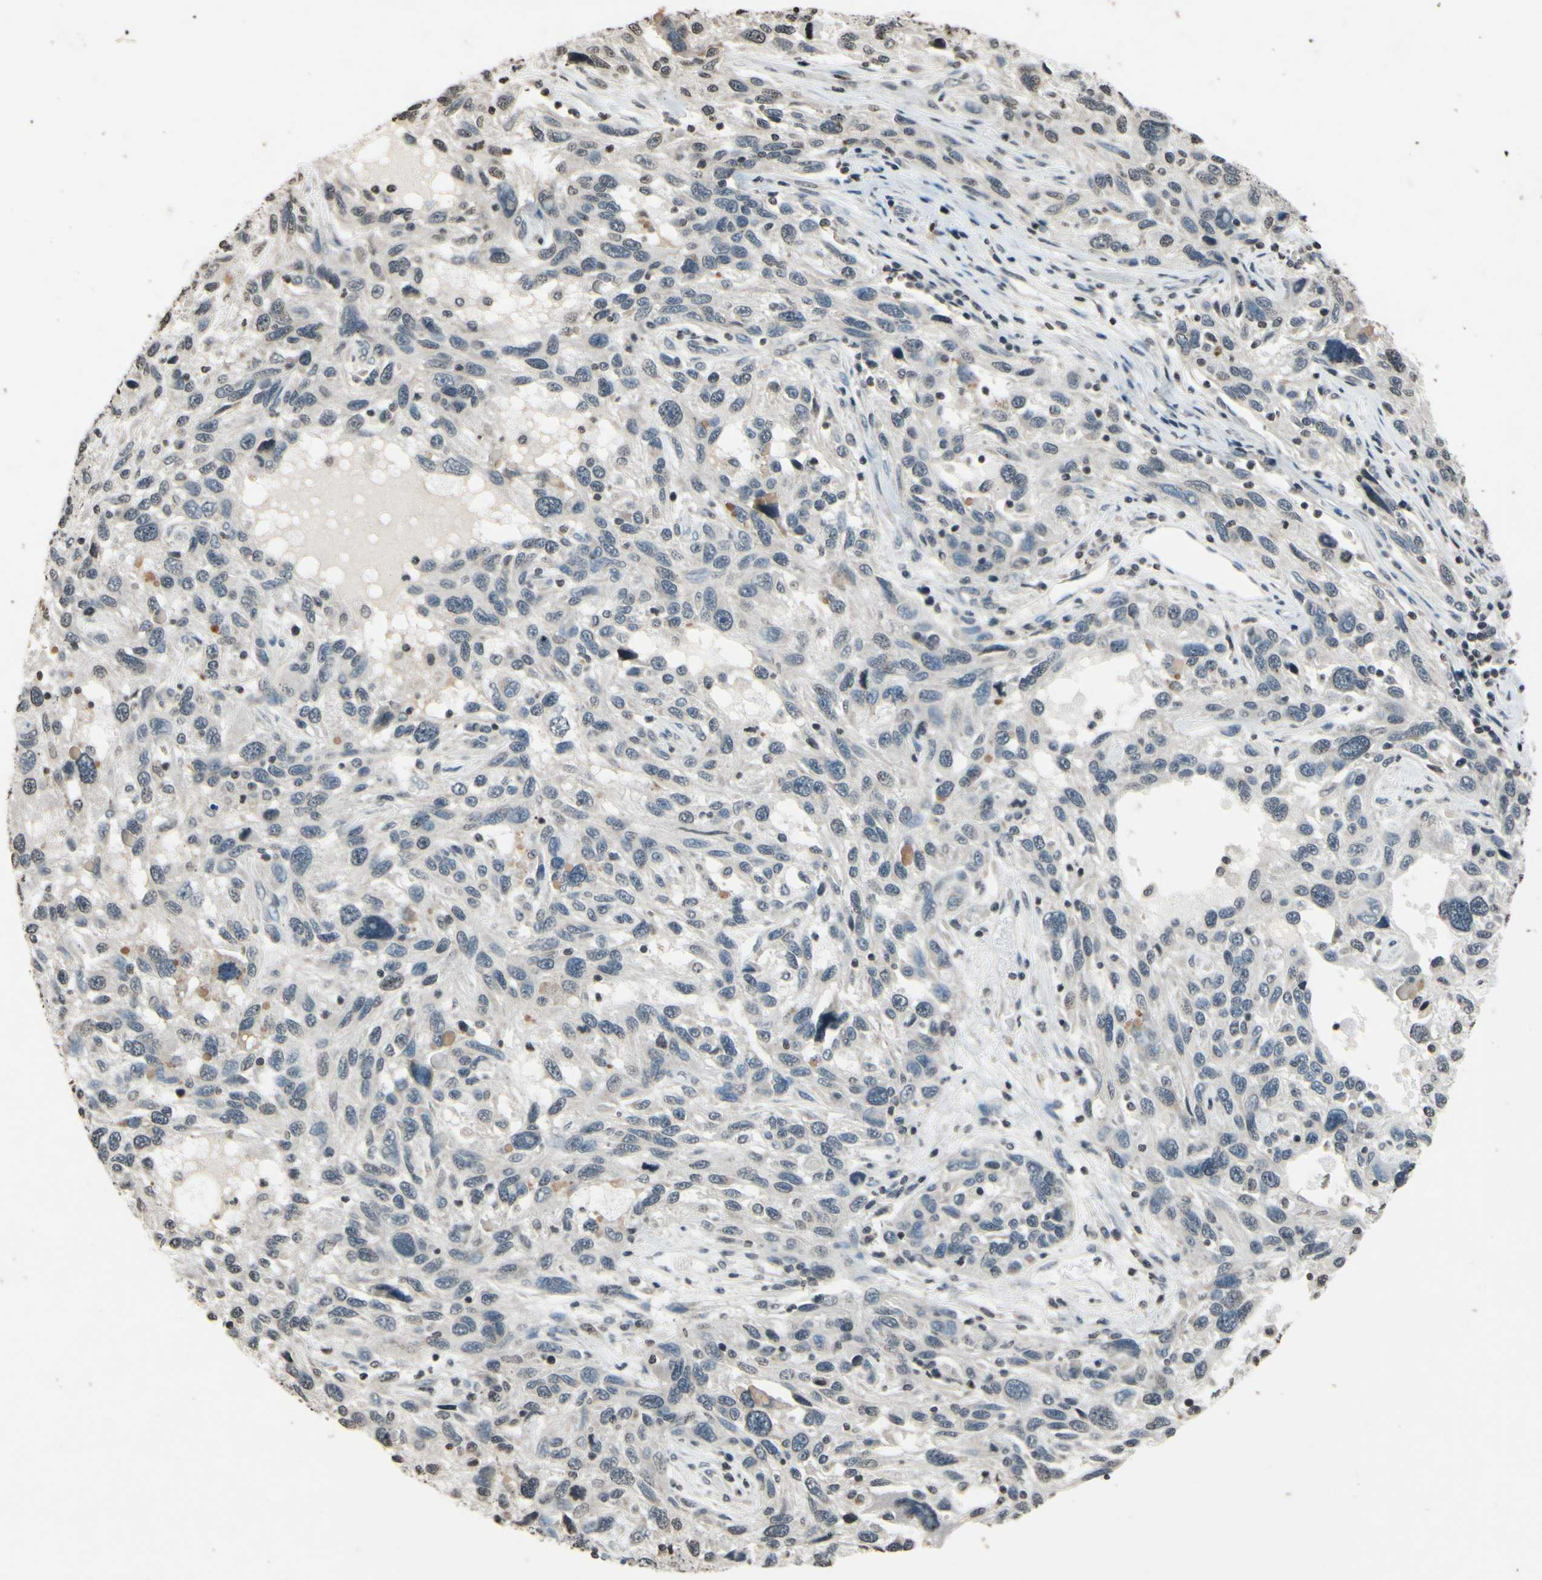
{"staining": {"intensity": "negative", "quantity": "none", "location": "none"}, "tissue": "melanoma", "cell_type": "Tumor cells", "image_type": "cancer", "snomed": [{"axis": "morphology", "description": "Malignant melanoma, NOS"}, {"axis": "topography", "description": "Skin"}], "caption": "This photomicrograph is of melanoma stained with IHC to label a protein in brown with the nuclei are counter-stained blue. There is no expression in tumor cells.", "gene": "CLDN11", "patient": {"sex": "male", "age": 53}}